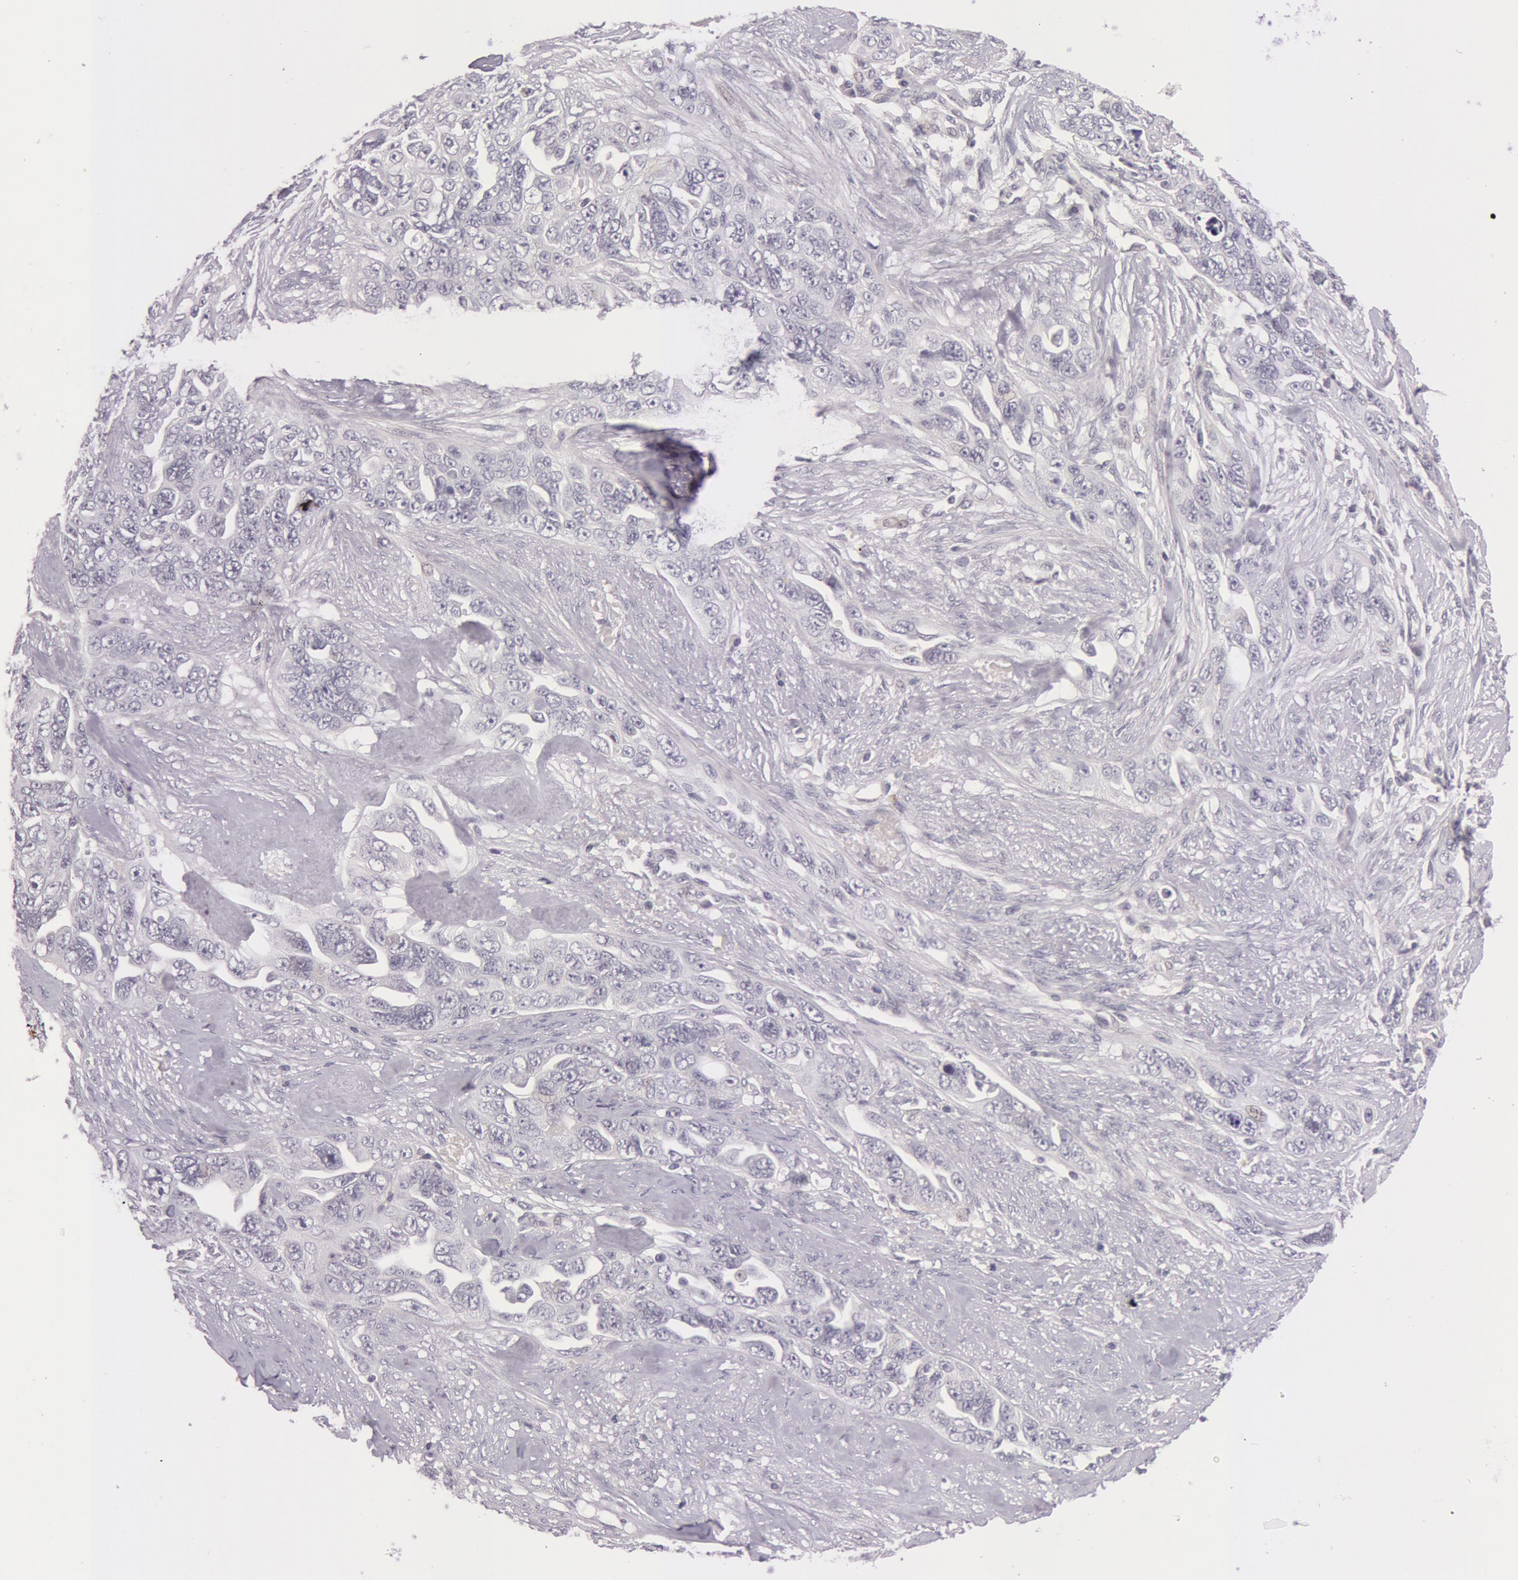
{"staining": {"intensity": "negative", "quantity": "none", "location": "none"}, "tissue": "ovarian cancer", "cell_type": "Tumor cells", "image_type": "cancer", "snomed": [{"axis": "morphology", "description": "Cystadenocarcinoma, serous, NOS"}, {"axis": "topography", "description": "Ovary"}], "caption": "An immunohistochemistry image of serous cystadenocarcinoma (ovarian) is shown. There is no staining in tumor cells of serous cystadenocarcinoma (ovarian).", "gene": "RBMY1F", "patient": {"sex": "female", "age": 63}}